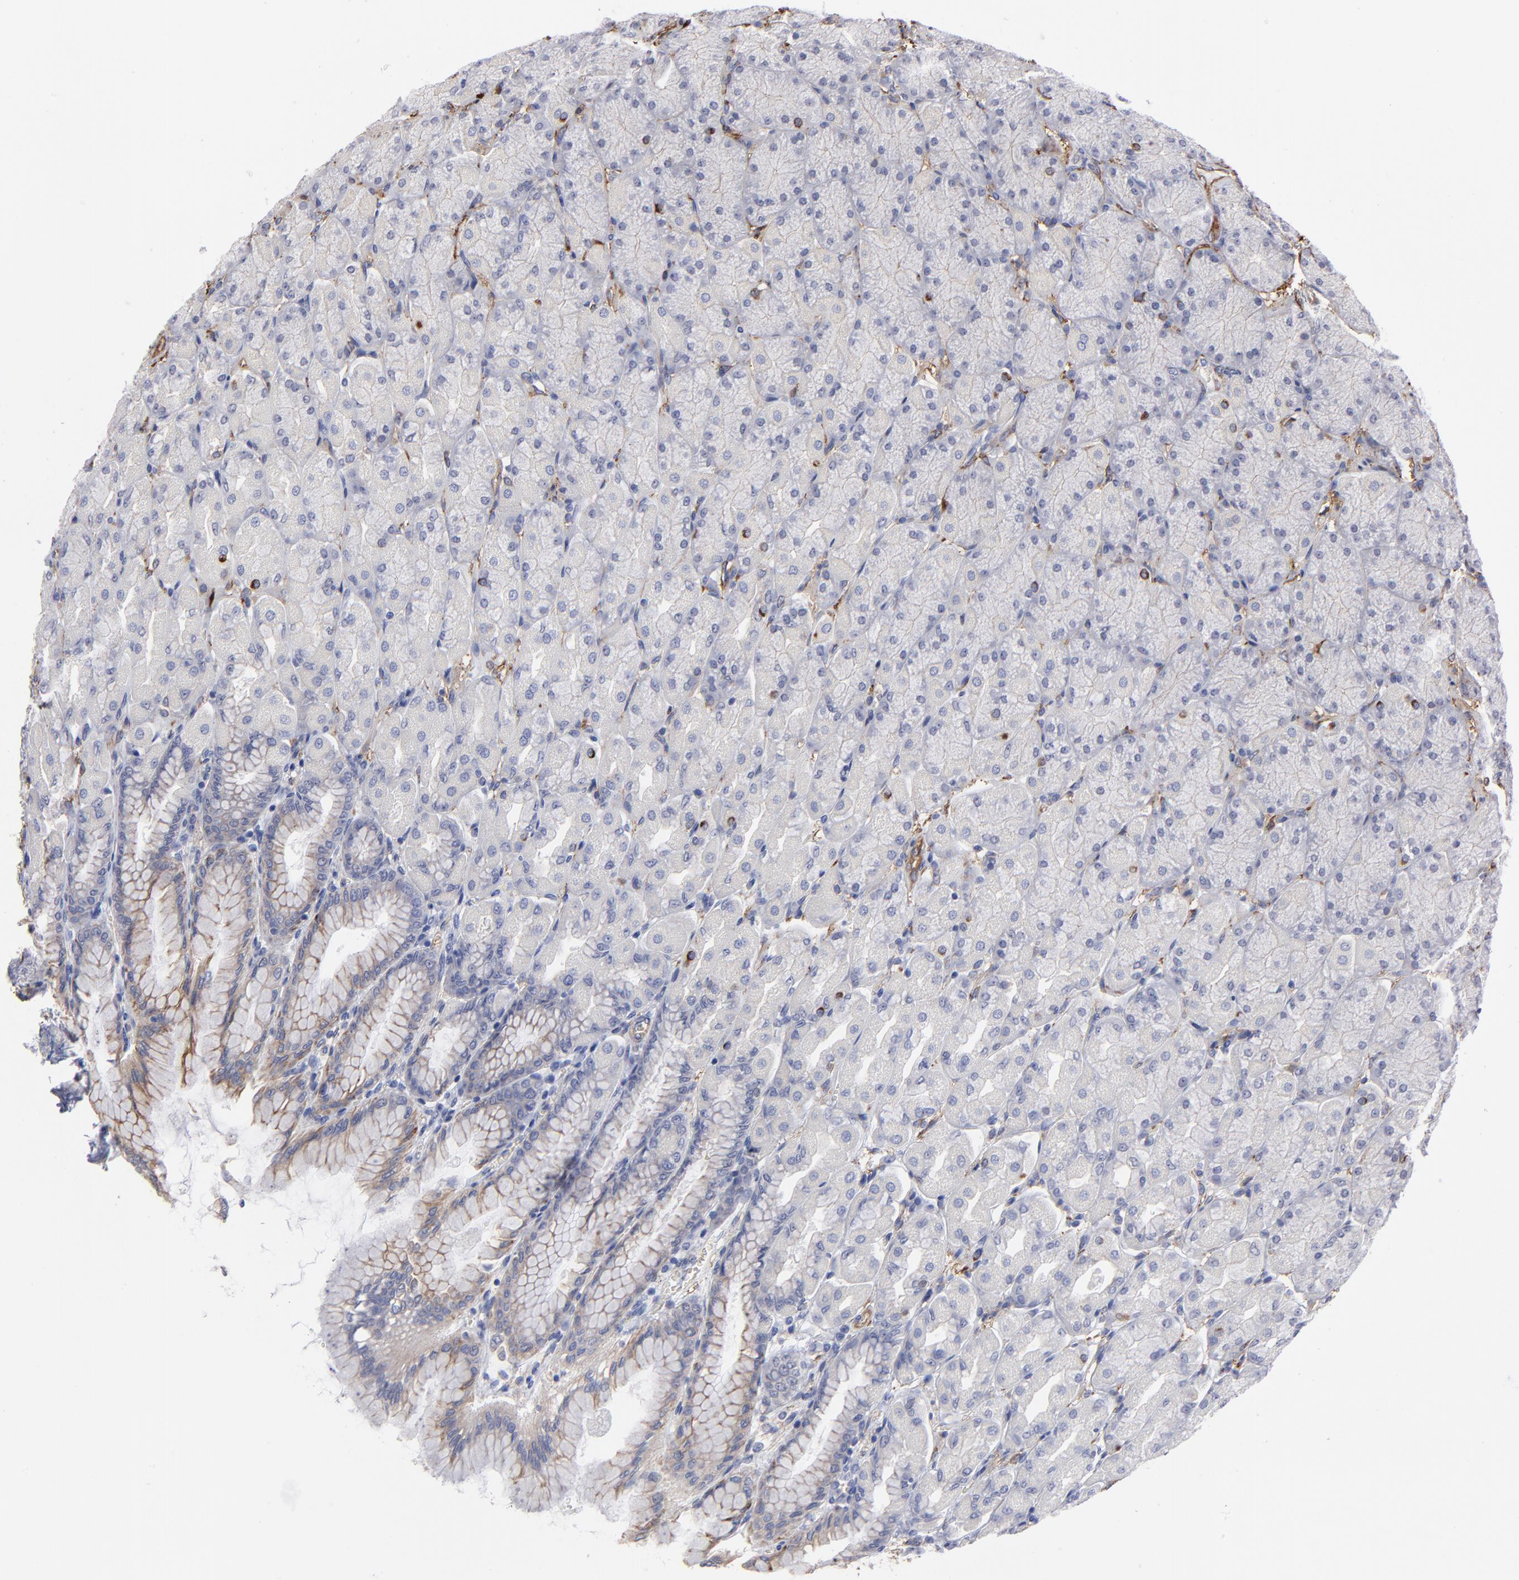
{"staining": {"intensity": "weak", "quantity": "<25%", "location": "cytoplasmic/membranous"}, "tissue": "stomach", "cell_type": "Glandular cells", "image_type": "normal", "snomed": [{"axis": "morphology", "description": "Normal tissue, NOS"}, {"axis": "topography", "description": "Stomach, upper"}], "caption": "Histopathology image shows no significant protein staining in glandular cells of benign stomach.", "gene": "CILP", "patient": {"sex": "female", "age": 56}}